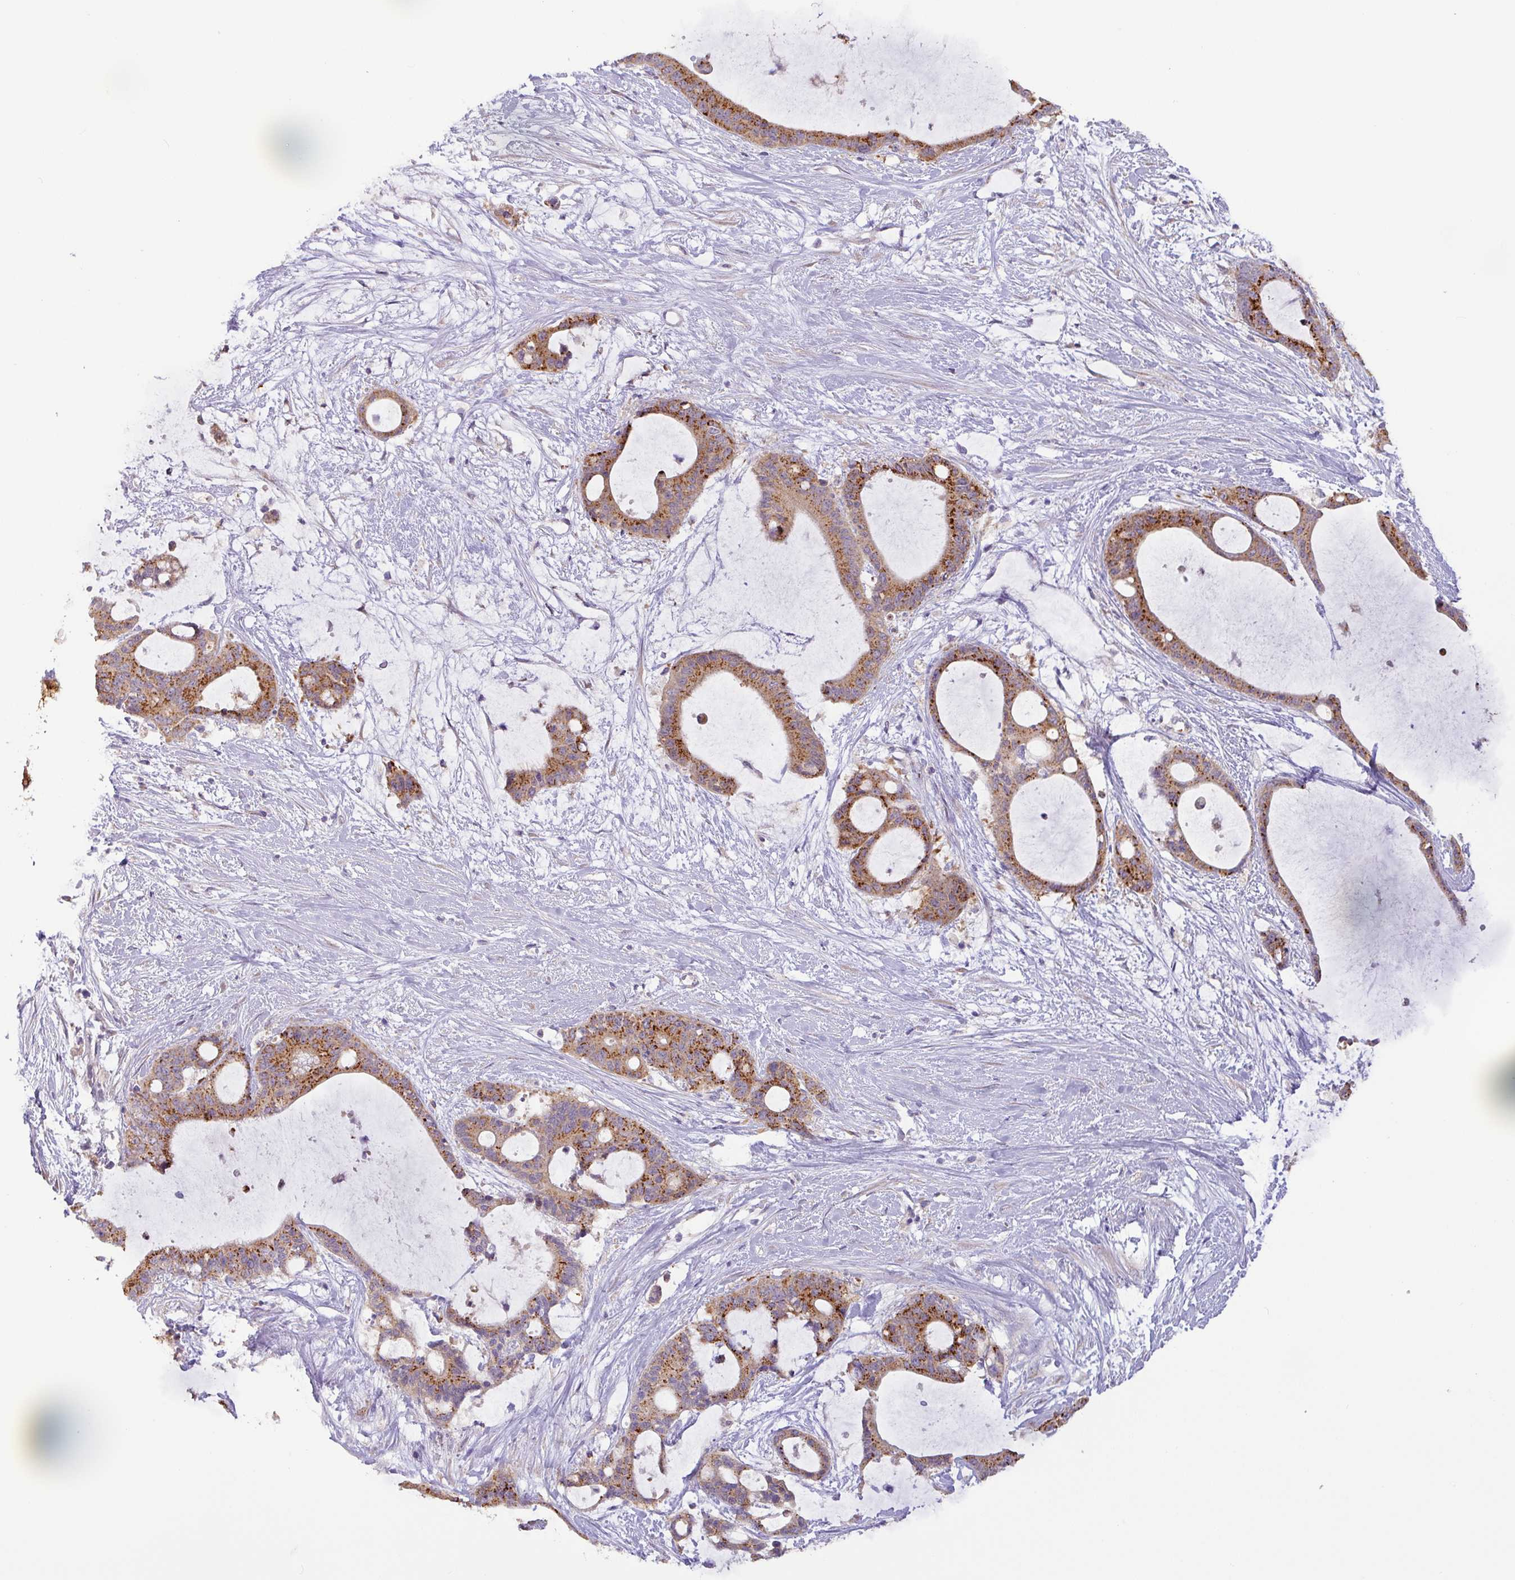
{"staining": {"intensity": "moderate", "quantity": ">75%", "location": "cytoplasmic/membranous"}, "tissue": "liver cancer", "cell_type": "Tumor cells", "image_type": "cancer", "snomed": [{"axis": "morphology", "description": "Normal tissue, NOS"}, {"axis": "morphology", "description": "Cholangiocarcinoma"}, {"axis": "topography", "description": "Liver"}, {"axis": "topography", "description": "Peripheral nerve tissue"}], "caption": "Approximately >75% of tumor cells in human cholangiocarcinoma (liver) demonstrate moderate cytoplasmic/membranous protein positivity as visualized by brown immunohistochemical staining.", "gene": "GALNT12", "patient": {"sex": "female", "age": 73}}